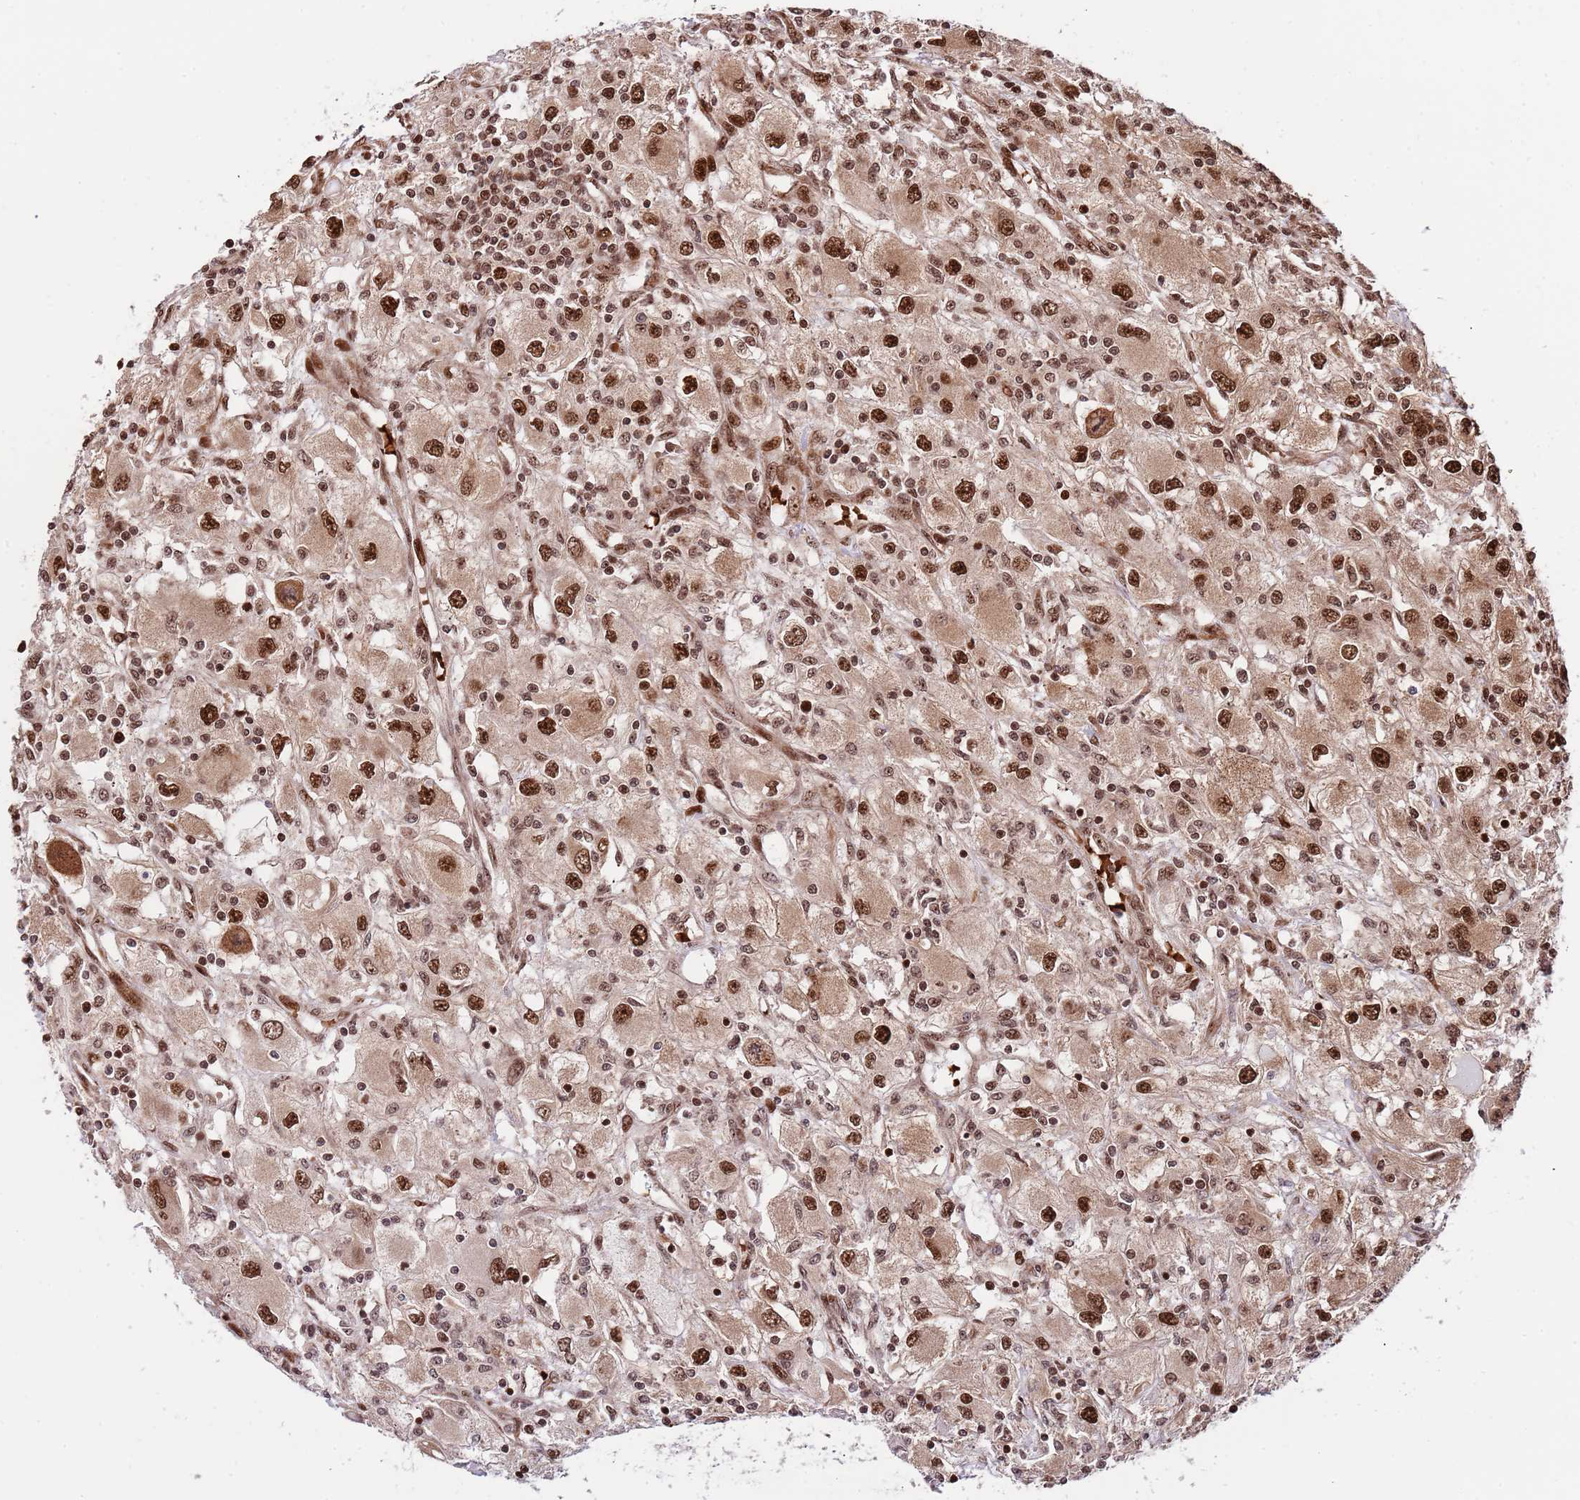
{"staining": {"intensity": "moderate", "quantity": ">75%", "location": "cytoplasmic/membranous,nuclear"}, "tissue": "renal cancer", "cell_type": "Tumor cells", "image_type": "cancer", "snomed": [{"axis": "morphology", "description": "Adenocarcinoma, NOS"}, {"axis": "topography", "description": "Kidney"}], "caption": "Immunohistochemical staining of renal adenocarcinoma reveals medium levels of moderate cytoplasmic/membranous and nuclear positivity in about >75% of tumor cells.", "gene": "RIF1", "patient": {"sex": "female", "age": 67}}